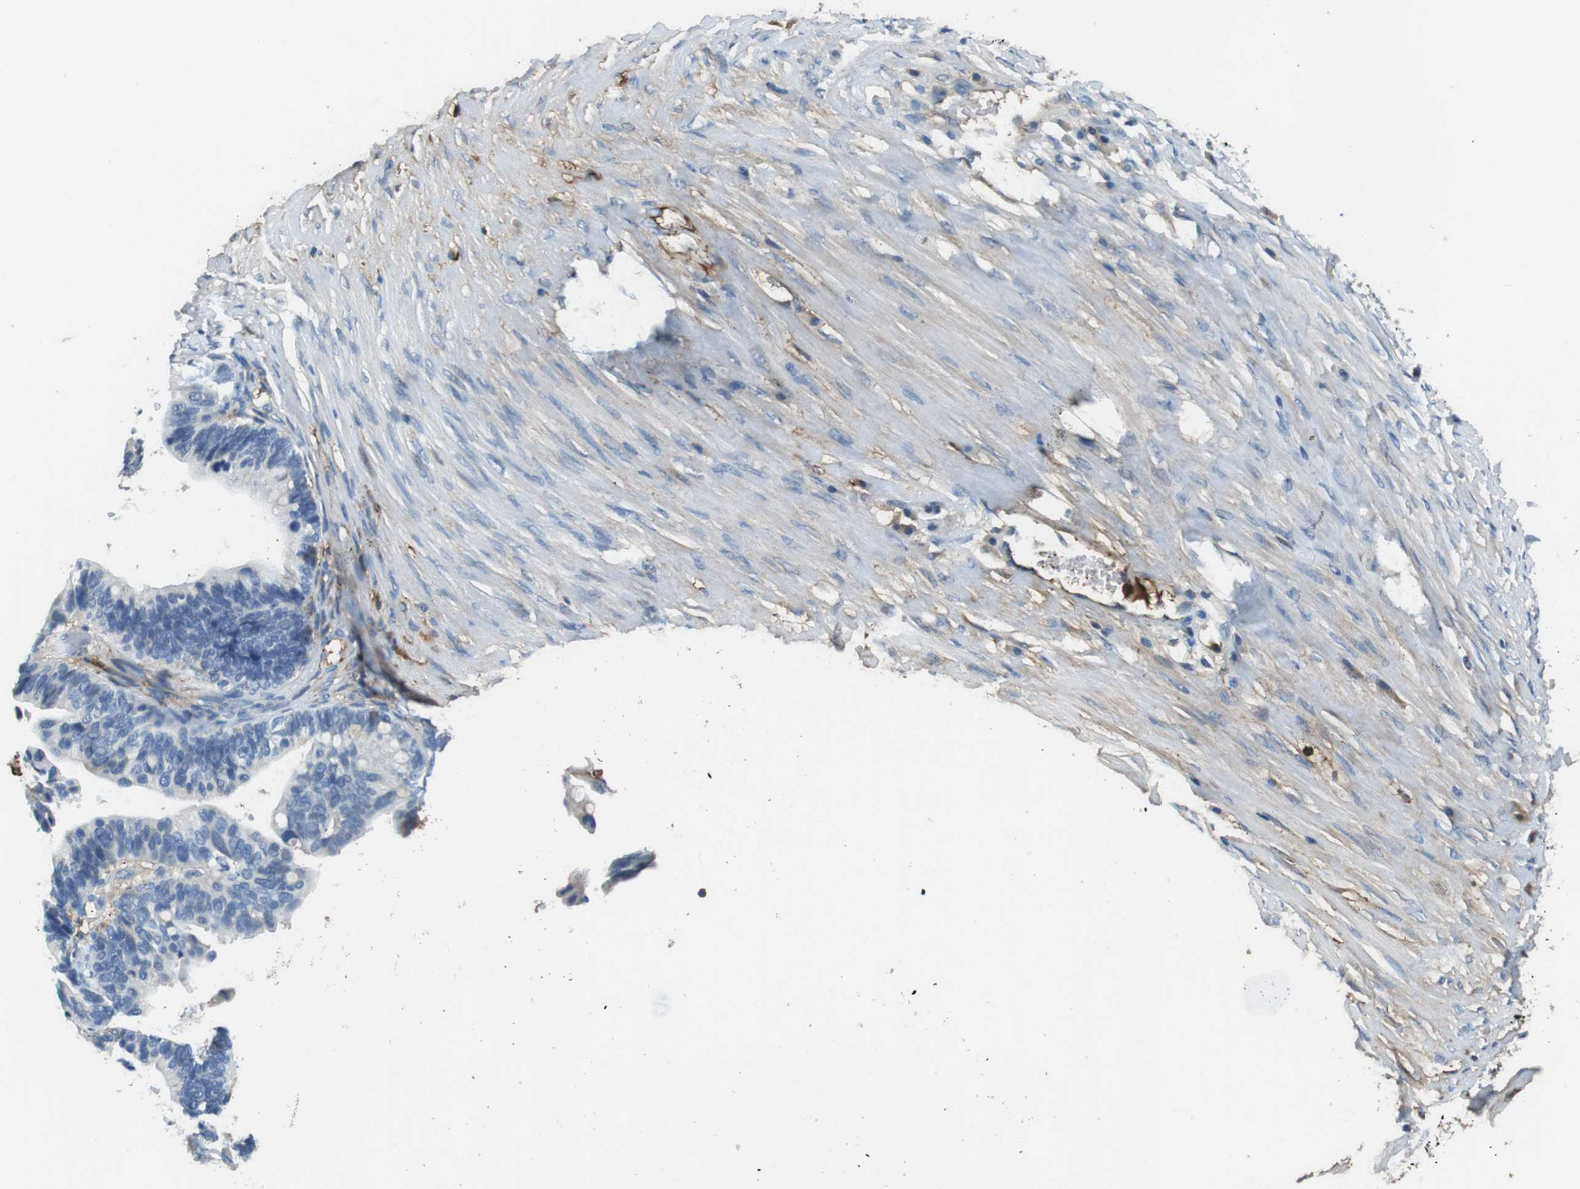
{"staining": {"intensity": "negative", "quantity": "none", "location": "none"}, "tissue": "ovarian cancer", "cell_type": "Tumor cells", "image_type": "cancer", "snomed": [{"axis": "morphology", "description": "Cystadenocarcinoma, serous, NOS"}, {"axis": "topography", "description": "Ovary"}], "caption": "Immunohistochemistry image of human serous cystadenocarcinoma (ovarian) stained for a protein (brown), which demonstrates no staining in tumor cells.", "gene": "TMPRSS15", "patient": {"sex": "female", "age": 56}}